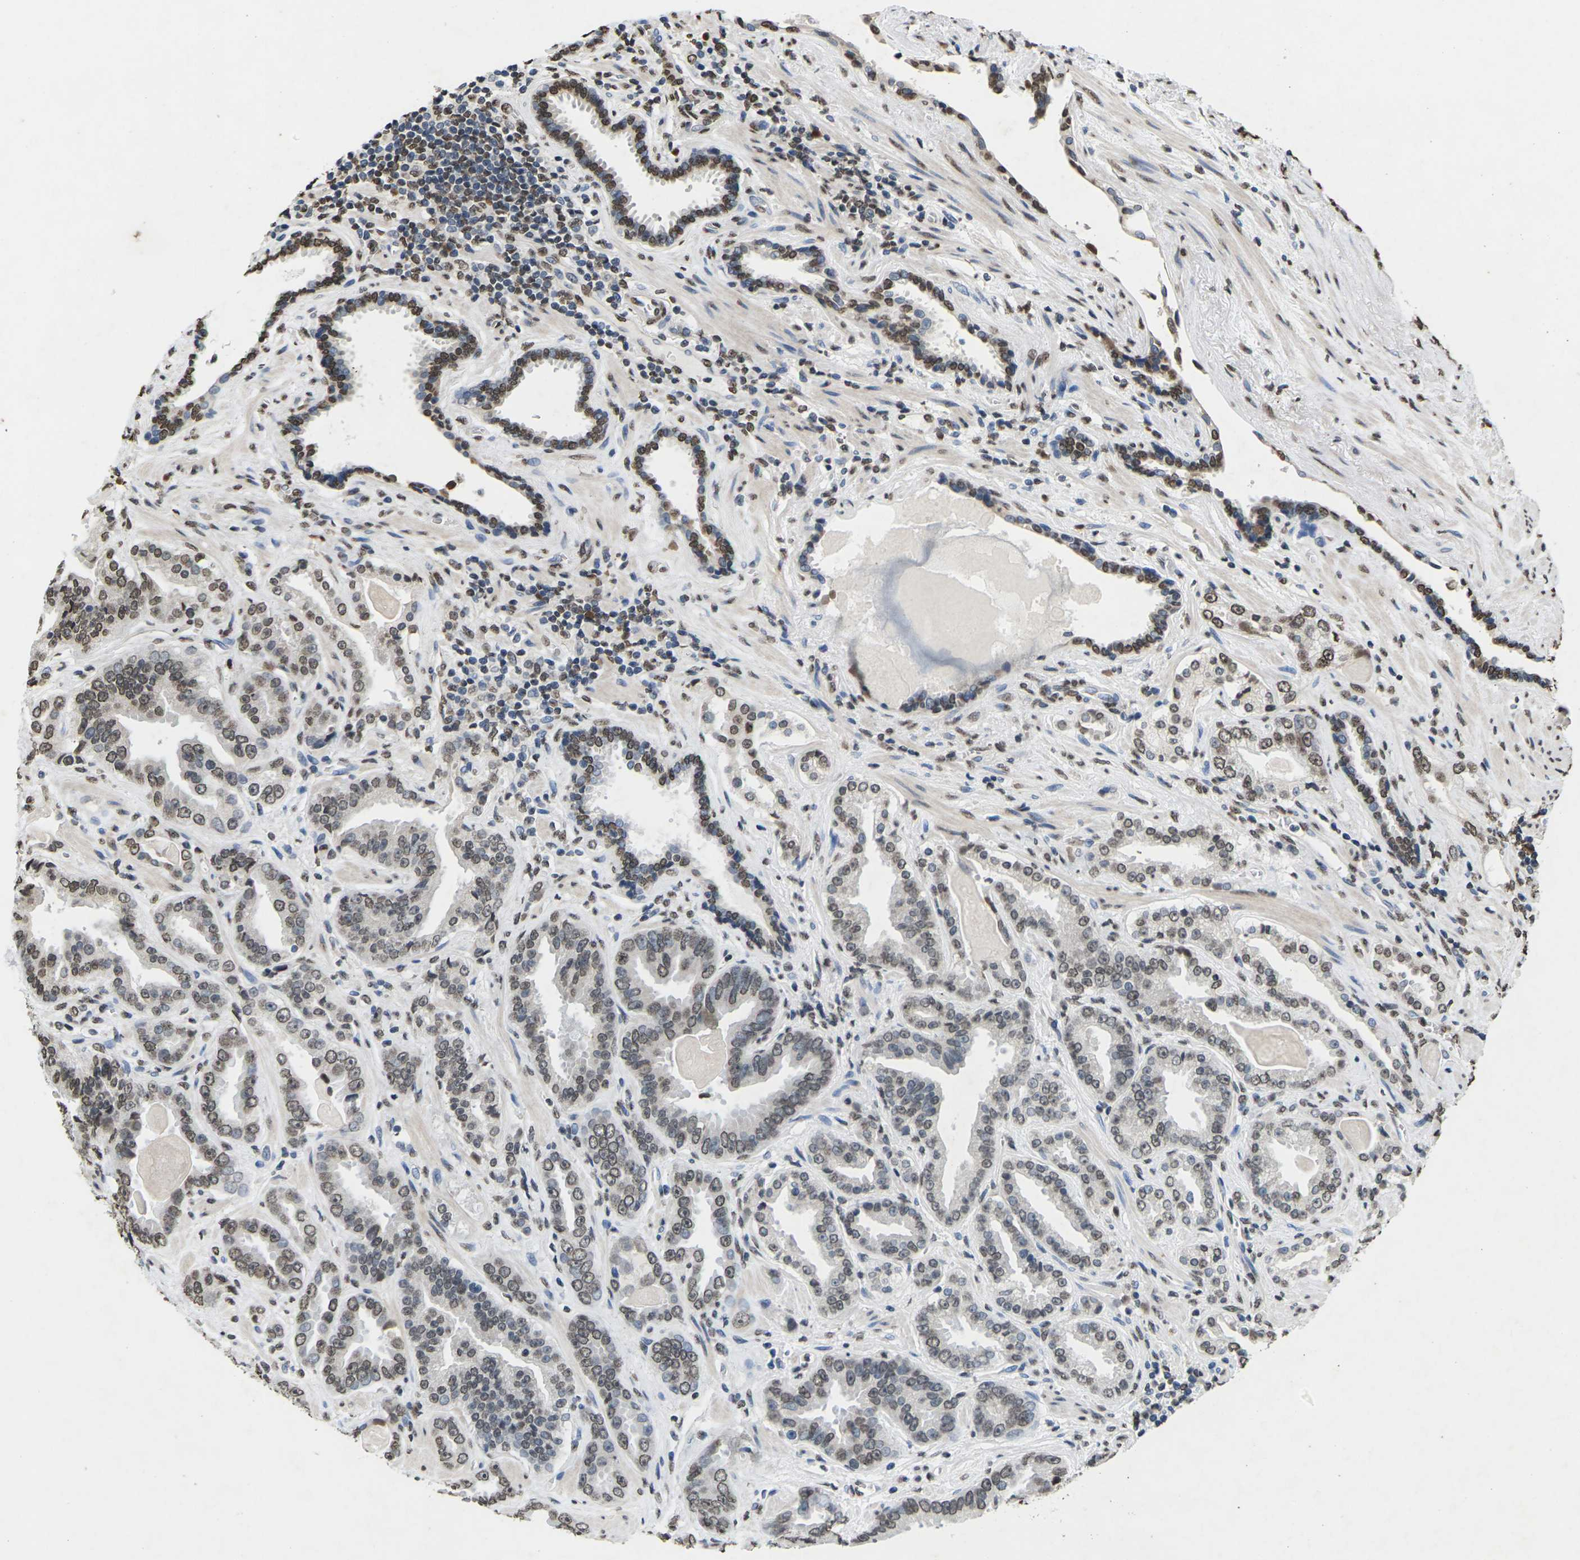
{"staining": {"intensity": "moderate", "quantity": ">75%", "location": "nuclear"}, "tissue": "prostate cancer", "cell_type": "Tumor cells", "image_type": "cancer", "snomed": [{"axis": "morphology", "description": "Adenocarcinoma, Low grade"}, {"axis": "topography", "description": "Prostate"}], "caption": "Prostate cancer (adenocarcinoma (low-grade)) stained for a protein shows moderate nuclear positivity in tumor cells. (Stains: DAB in brown, nuclei in blue, Microscopy: brightfield microscopy at high magnification).", "gene": "EMSY", "patient": {"sex": "male", "age": 60}}